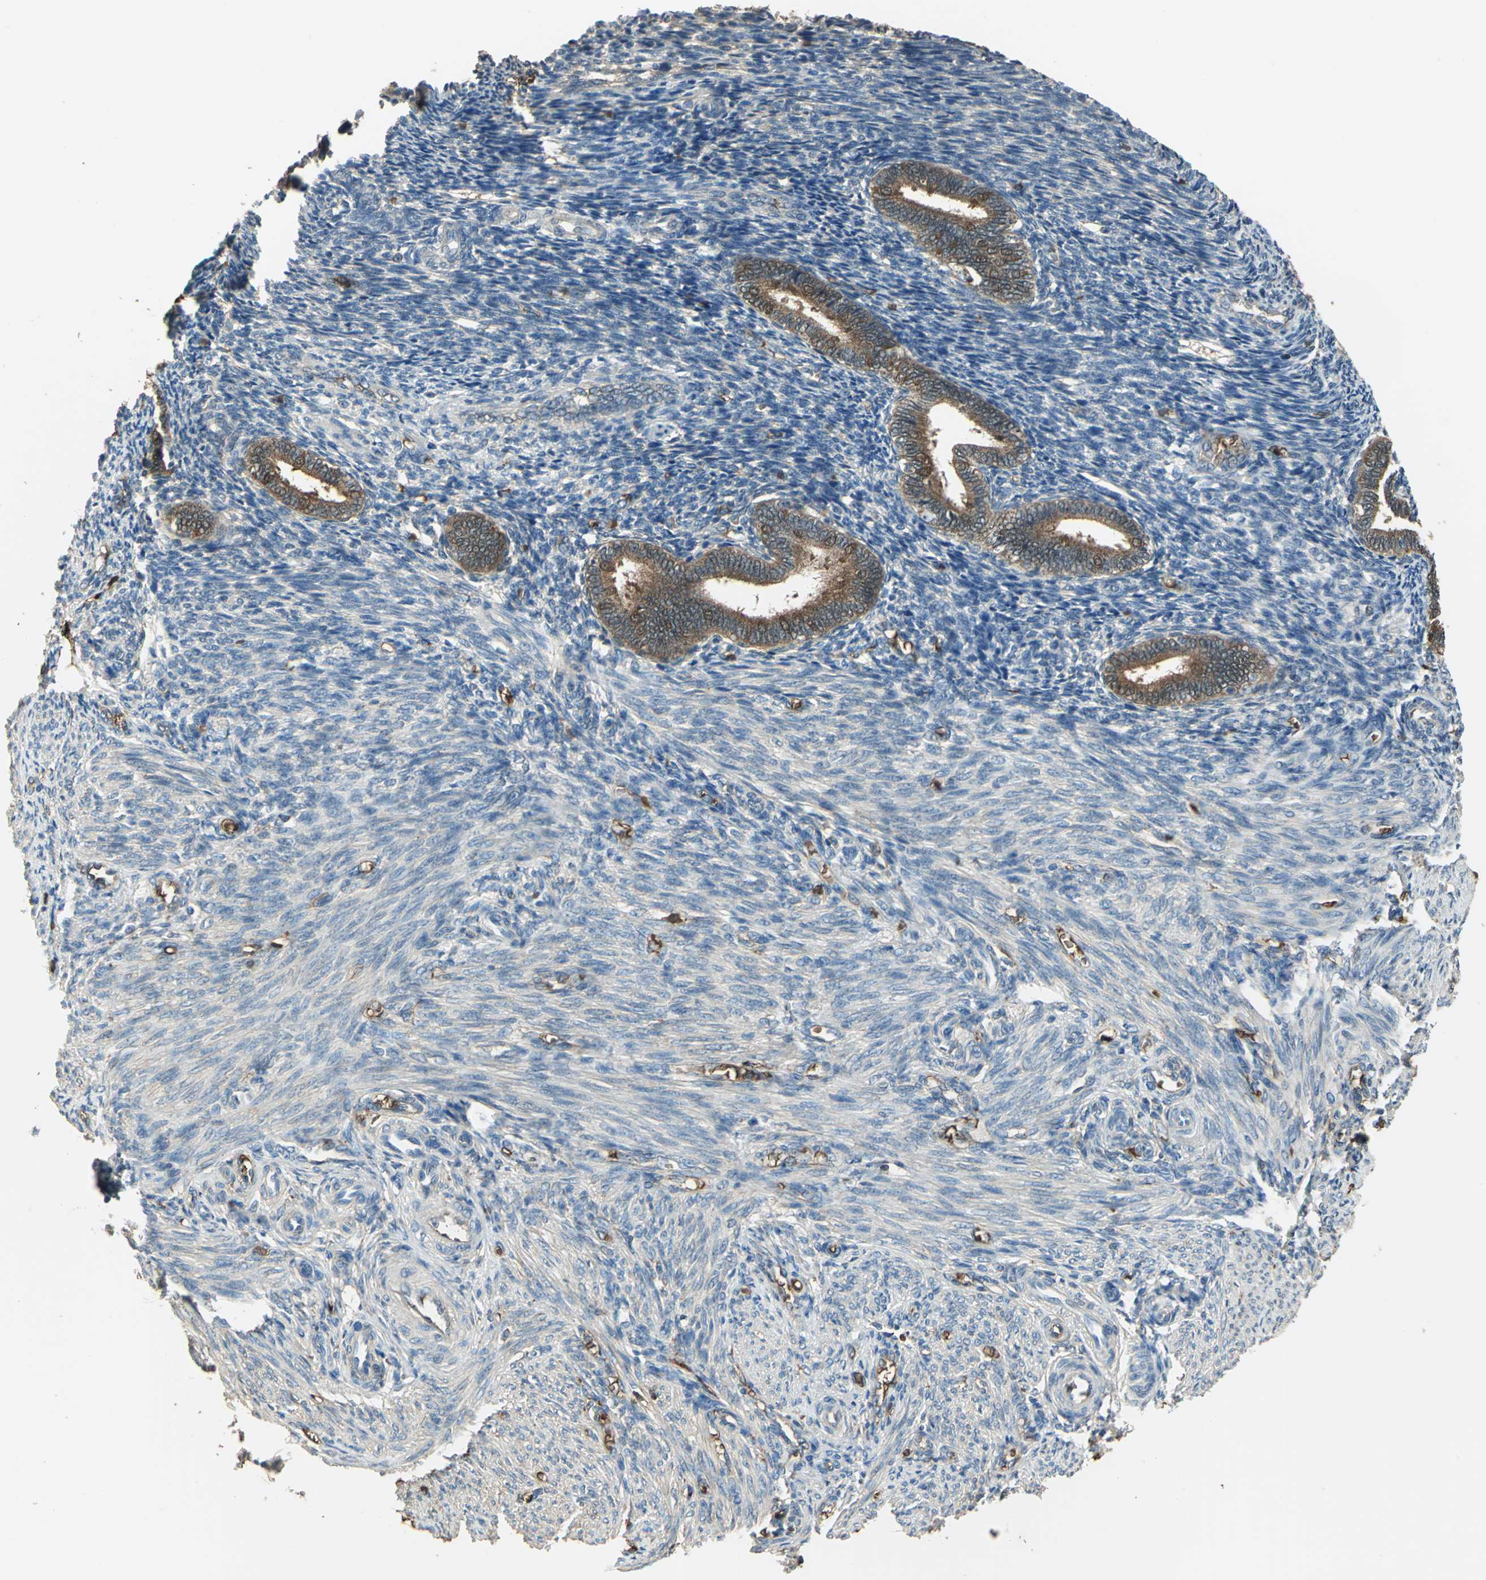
{"staining": {"intensity": "weak", "quantity": "25%-75%", "location": "cytoplasmic/membranous"}, "tissue": "endometrium", "cell_type": "Cells in endometrial stroma", "image_type": "normal", "snomed": [{"axis": "morphology", "description": "Normal tissue, NOS"}, {"axis": "topography", "description": "Endometrium"}], "caption": "Weak cytoplasmic/membranous protein positivity is present in about 25%-75% of cells in endometrial stroma in endometrium.", "gene": "DDAH1", "patient": {"sex": "female", "age": 27}}